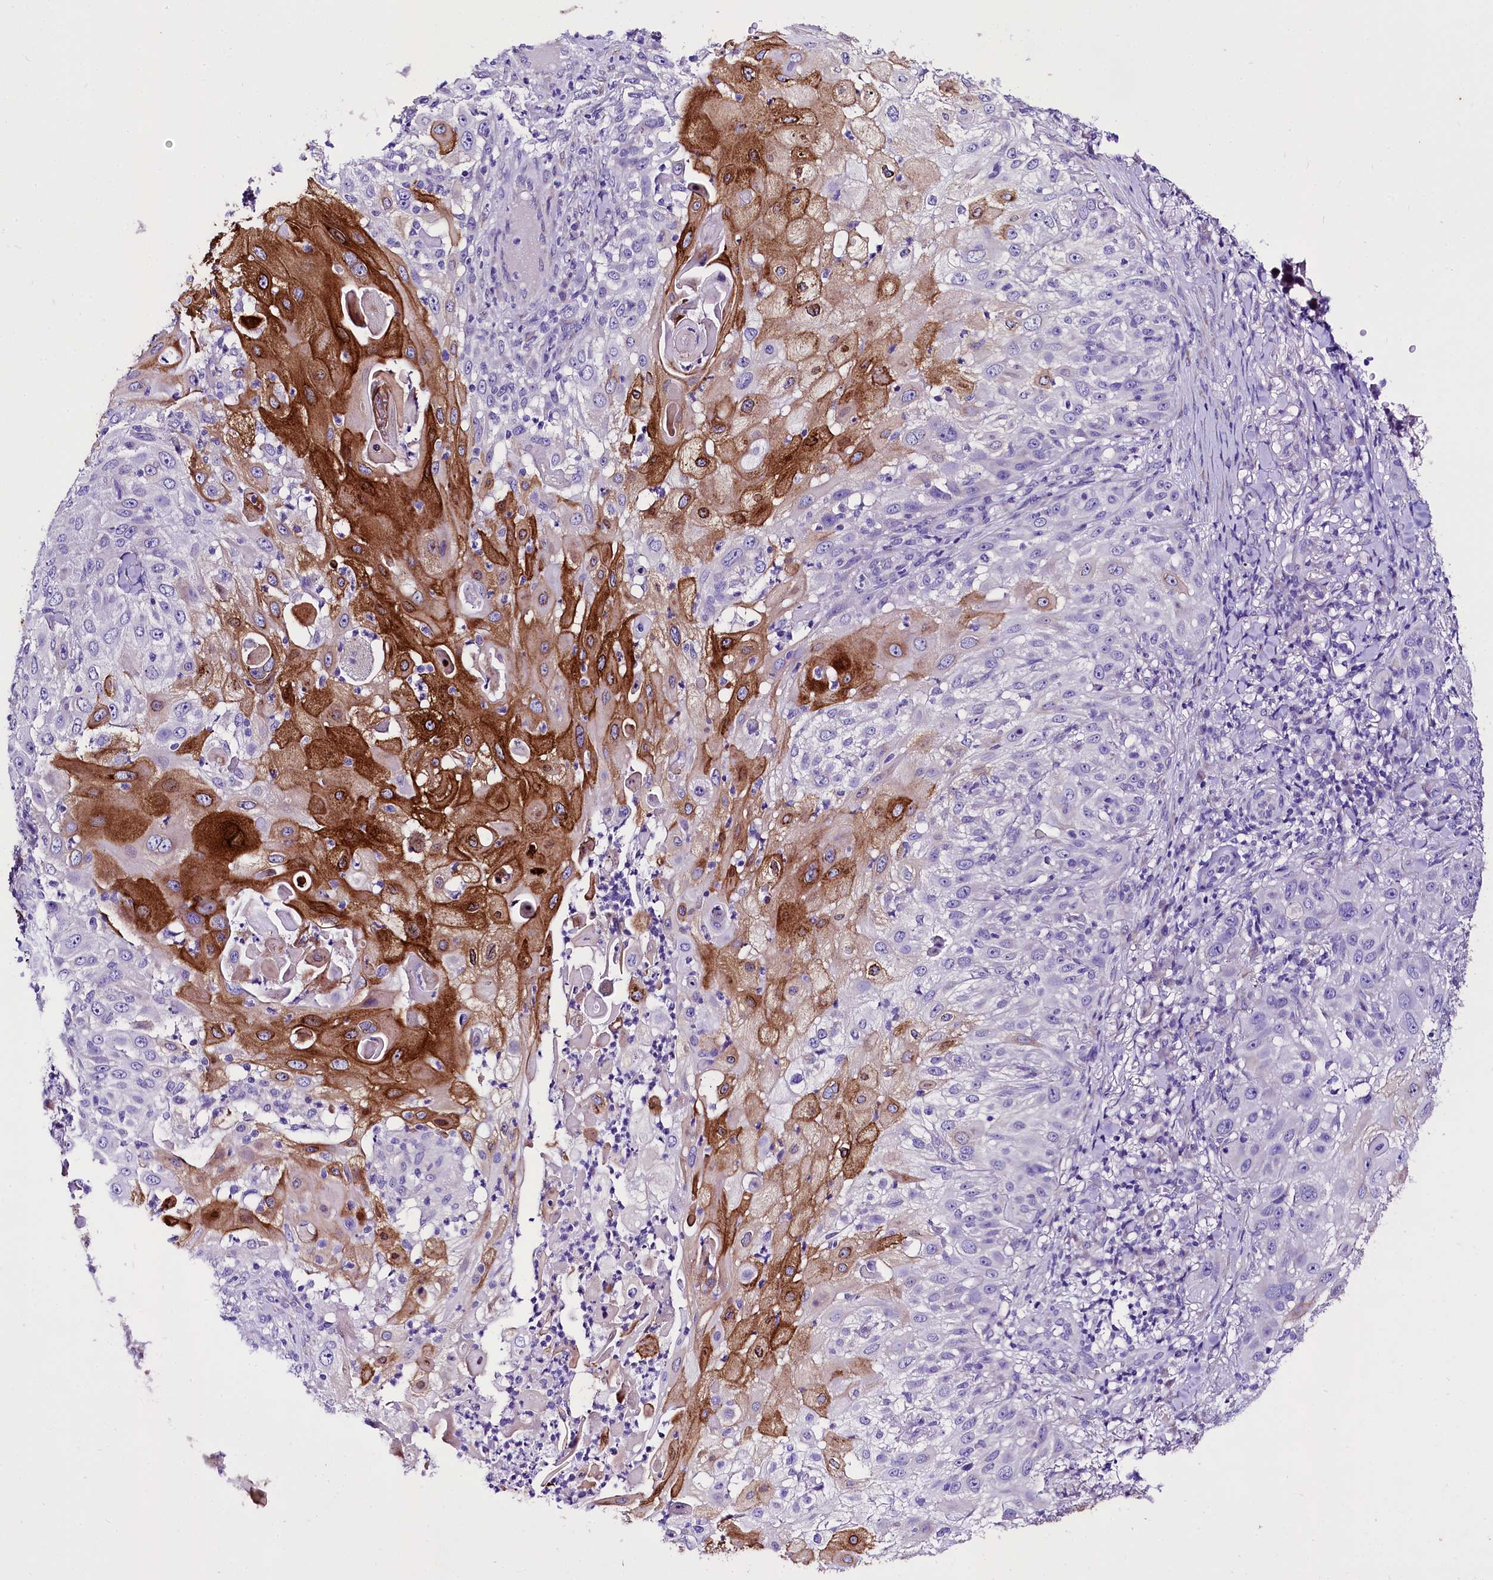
{"staining": {"intensity": "strong", "quantity": "25%-75%", "location": "cytoplasmic/membranous"}, "tissue": "skin cancer", "cell_type": "Tumor cells", "image_type": "cancer", "snomed": [{"axis": "morphology", "description": "Squamous cell carcinoma, NOS"}, {"axis": "topography", "description": "Skin"}], "caption": "This photomicrograph reveals immunohistochemistry staining of squamous cell carcinoma (skin), with high strong cytoplasmic/membranous staining in approximately 25%-75% of tumor cells.", "gene": "A2ML1", "patient": {"sex": "female", "age": 44}}